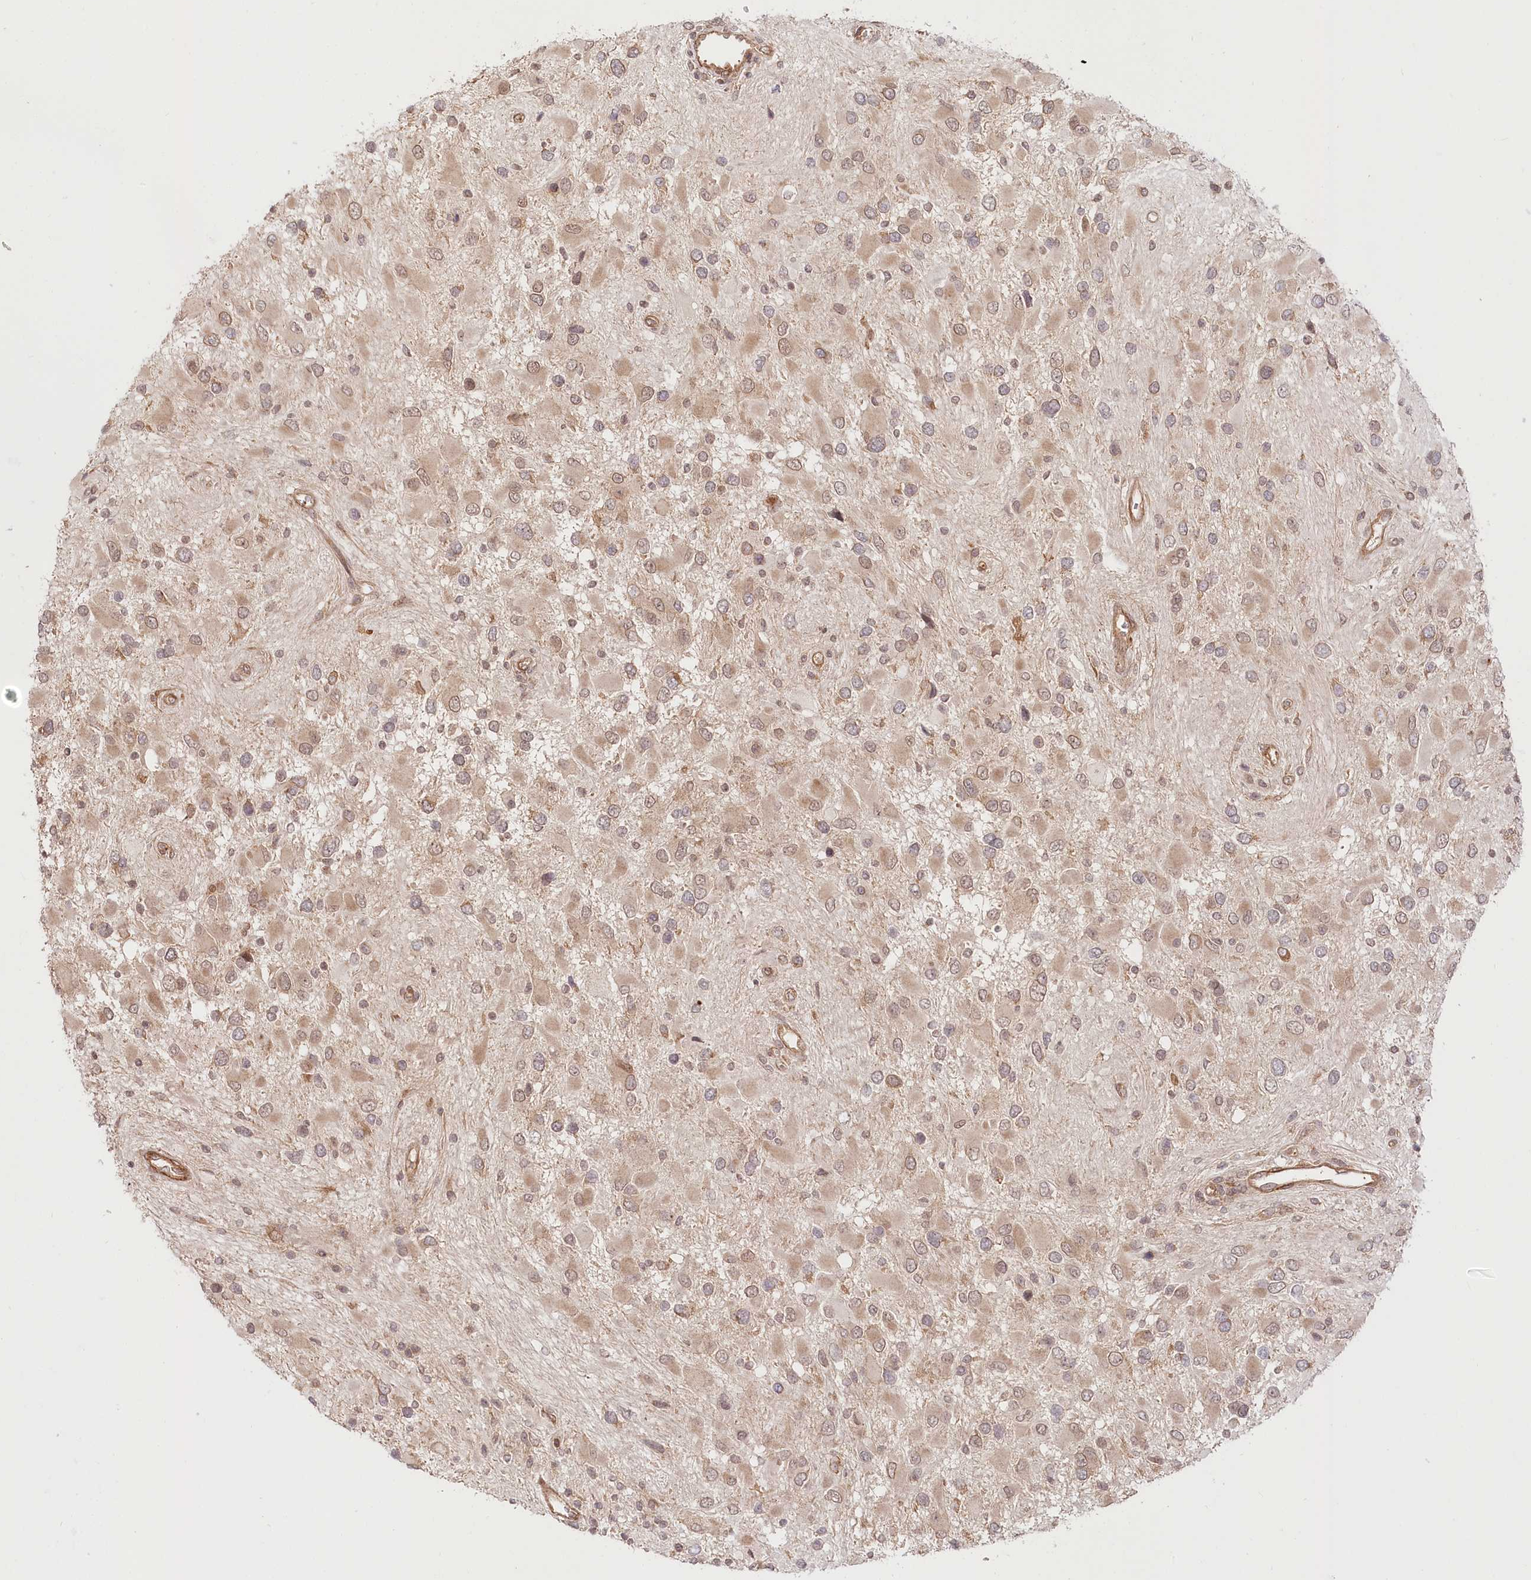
{"staining": {"intensity": "weak", "quantity": ">75%", "location": "cytoplasmic/membranous,nuclear"}, "tissue": "glioma", "cell_type": "Tumor cells", "image_type": "cancer", "snomed": [{"axis": "morphology", "description": "Glioma, malignant, High grade"}, {"axis": "topography", "description": "Brain"}], "caption": "Immunohistochemical staining of high-grade glioma (malignant) demonstrates low levels of weak cytoplasmic/membranous and nuclear protein expression in about >75% of tumor cells.", "gene": "CEP70", "patient": {"sex": "male", "age": 53}}